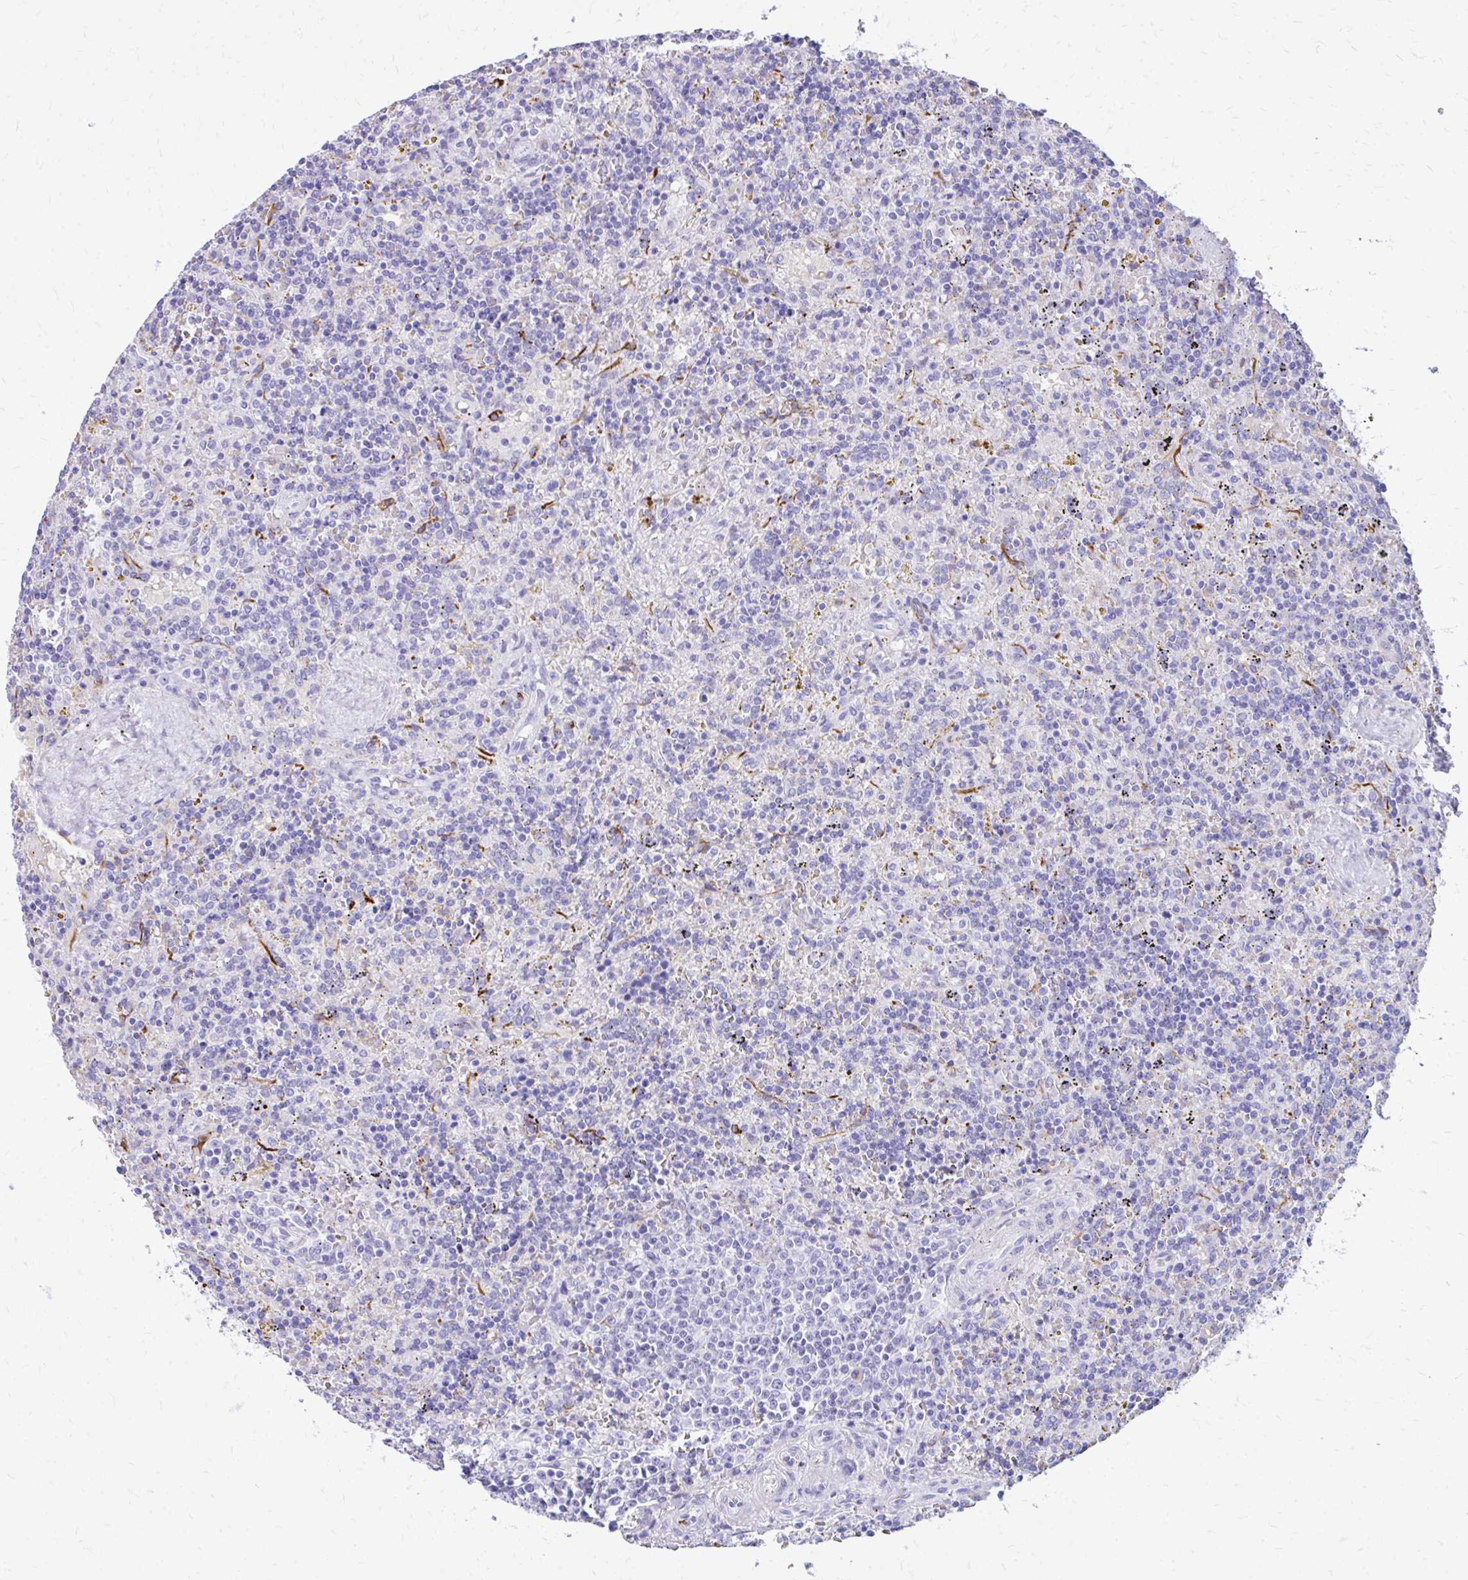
{"staining": {"intensity": "negative", "quantity": "none", "location": "none"}, "tissue": "lymphoma", "cell_type": "Tumor cells", "image_type": "cancer", "snomed": [{"axis": "morphology", "description": "Malignant lymphoma, non-Hodgkin's type, Low grade"}, {"axis": "topography", "description": "Spleen"}], "caption": "Low-grade malignant lymphoma, non-Hodgkin's type was stained to show a protein in brown. There is no significant expression in tumor cells. The staining was performed using DAB (3,3'-diaminobenzidine) to visualize the protein expression in brown, while the nuclei were stained in blue with hematoxylin (Magnification: 20x).", "gene": "ZNF699", "patient": {"sex": "male", "age": 67}}